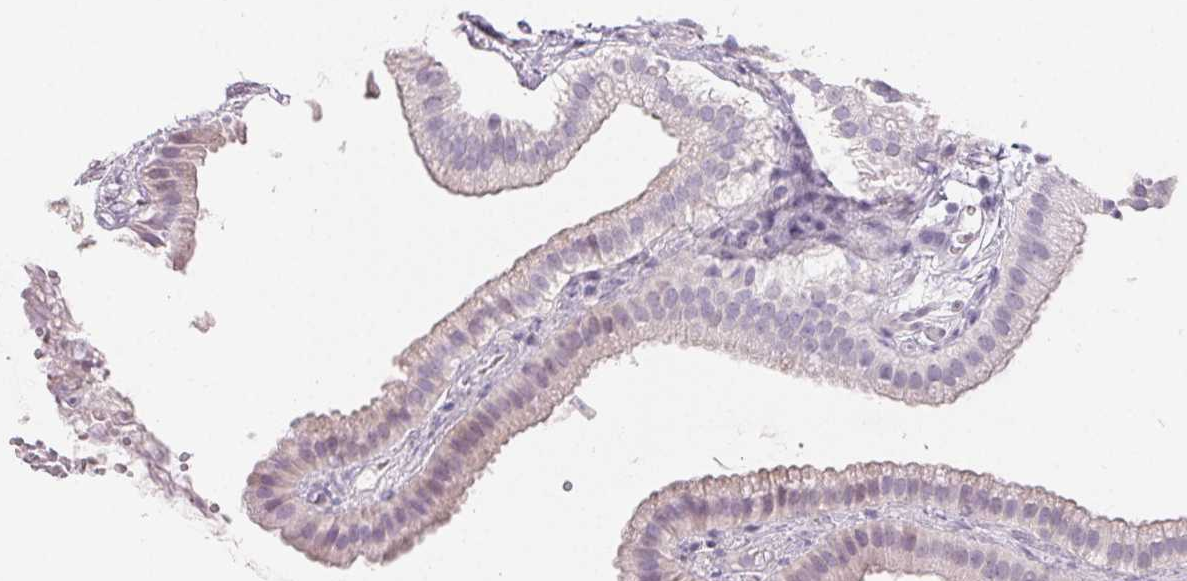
{"staining": {"intensity": "negative", "quantity": "none", "location": "none"}, "tissue": "gallbladder", "cell_type": "Glandular cells", "image_type": "normal", "snomed": [{"axis": "morphology", "description": "Normal tissue, NOS"}, {"axis": "topography", "description": "Gallbladder"}], "caption": "An image of gallbladder stained for a protein reveals no brown staining in glandular cells. (IHC, brightfield microscopy, high magnification).", "gene": "BPIFB2", "patient": {"sex": "female", "age": 63}}